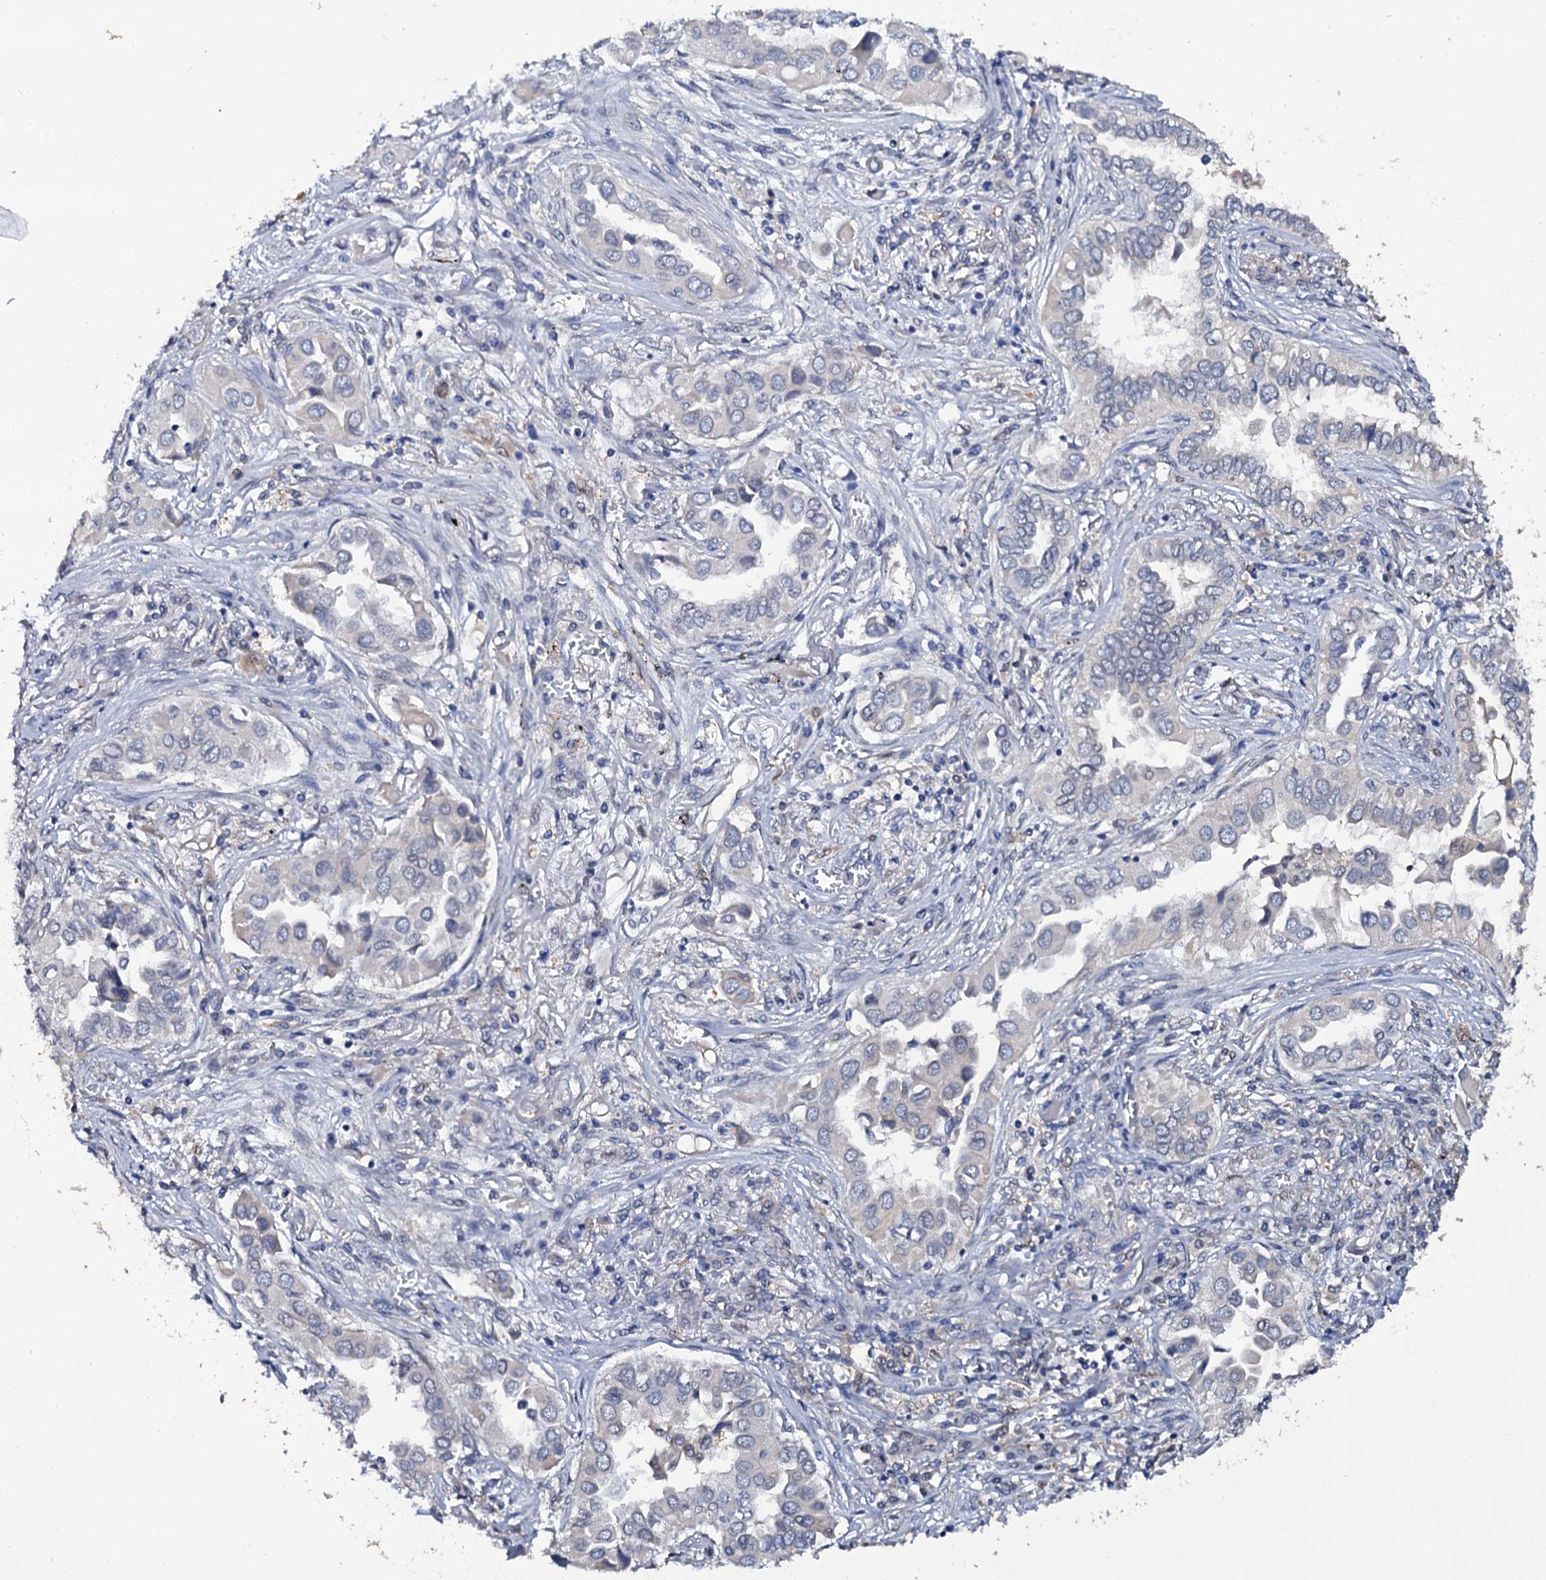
{"staining": {"intensity": "negative", "quantity": "none", "location": "none"}, "tissue": "lung cancer", "cell_type": "Tumor cells", "image_type": "cancer", "snomed": [{"axis": "morphology", "description": "Adenocarcinoma, NOS"}, {"axis": "topography", "description": "Lung"}], "caption": "Immunohistochemistry of human lung adenocarcinoma reveals no staining in tumor cells. Brightfield microscopy of immunohistochemistry (IHC) stained with DAB (brown) and hematoxylin (blue), captured at high magnification.", "gene": "CRYL1", "patient": {"sex": "female", "age": 76}}